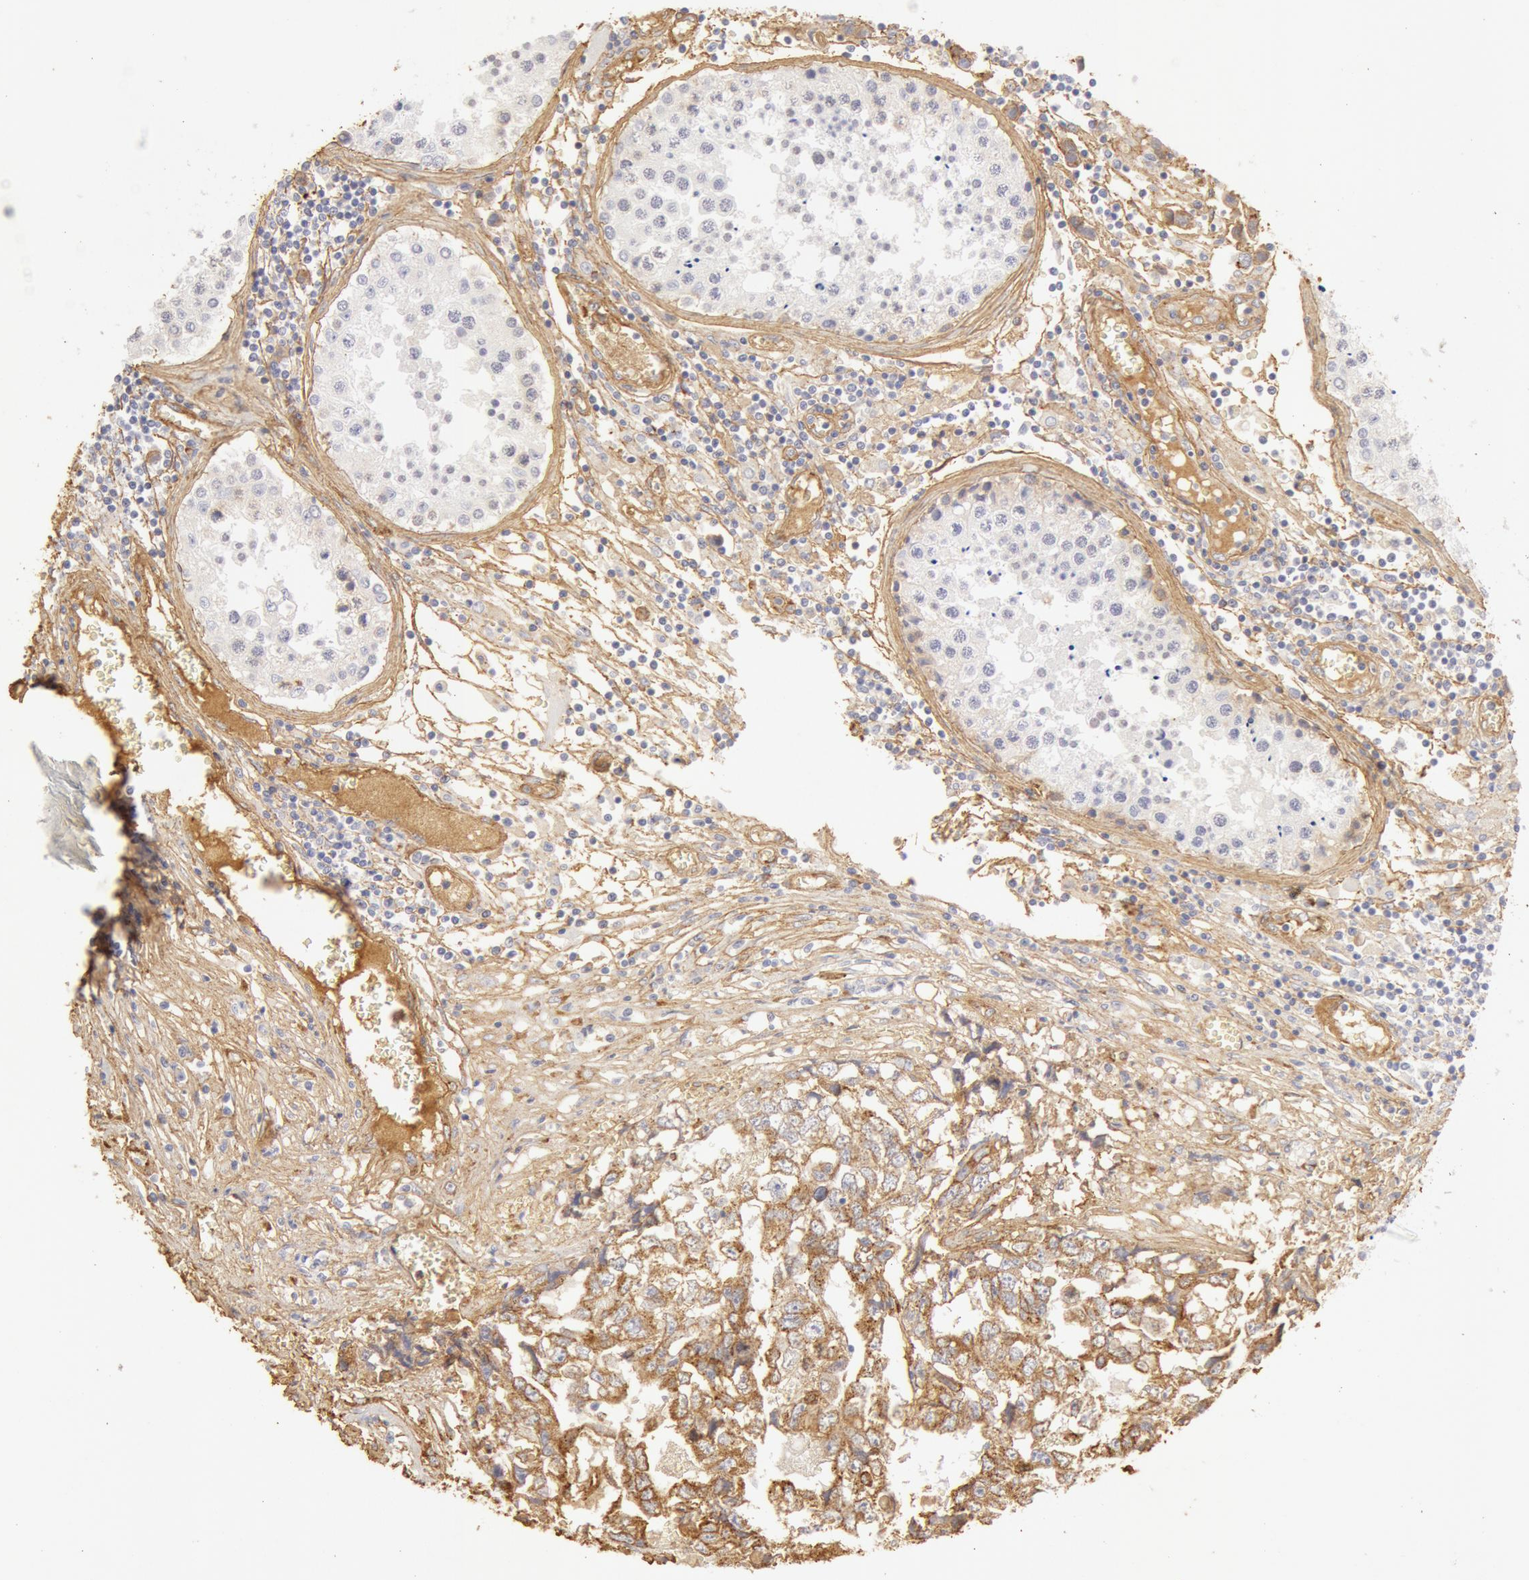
{"staining": {"intensity": "weak", "quantity": ">75%", "location": "cytoplasmic/membranous"}, "tissue": "testis cancer", "cell_type": "Tumor cells", "image_type": "cancer", "snomed": [{"axis": "morphology", "description": "Carcinoma, Embryonal, NOS"}, {"axis": "topography", "description": "Testis"}], "caption": "Testis cancer stained for a protein reveals weak cytoplasmic/membranous positivity in tumor cells. (DAB (3,3'-diaminobenzidine) IHC, brown staining for protein, blue staining for nuclei).", "gene": "COL4A1", "patient": {"sex": "male", "age": 31}}